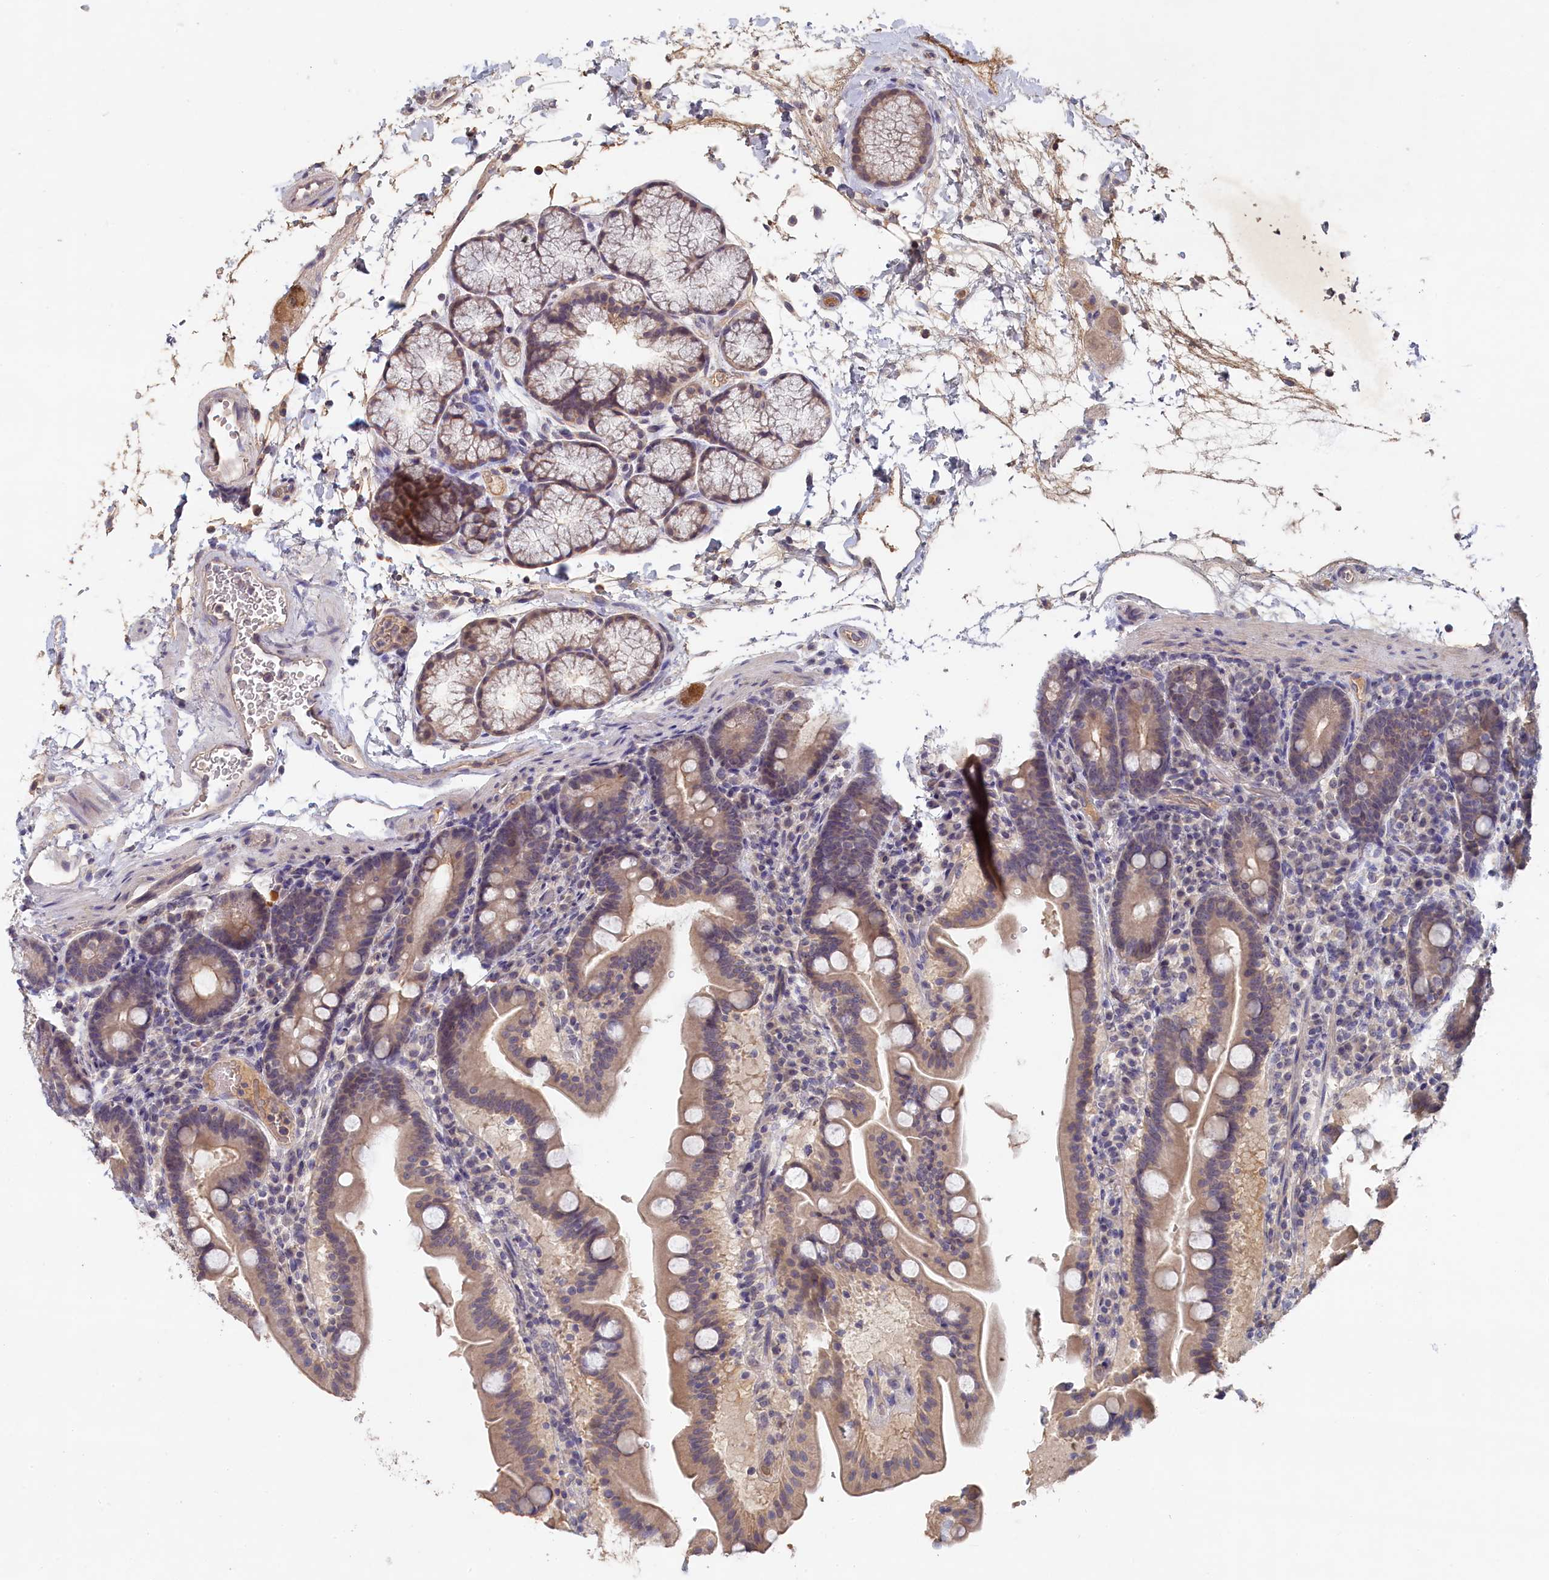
{"staining": {"intensity": "negative", "quantity": "none", "location": "none"}, "tissue": "duodenum", "cell_type": "Glandular cells", "image_type": "normal", "snomed": [{"axis": "morphology", "description": "Normal tissue, NOS"}, {"axis": "topography", "description": "Duodenum"}], "caption": "IHC of unremarkable duodenum demonstrates no staining in glandular cells. (IHC, brightfield microscopy, high magnification).", "gene": "CELF5", "patient": {"sex": "male", "age": 54}}